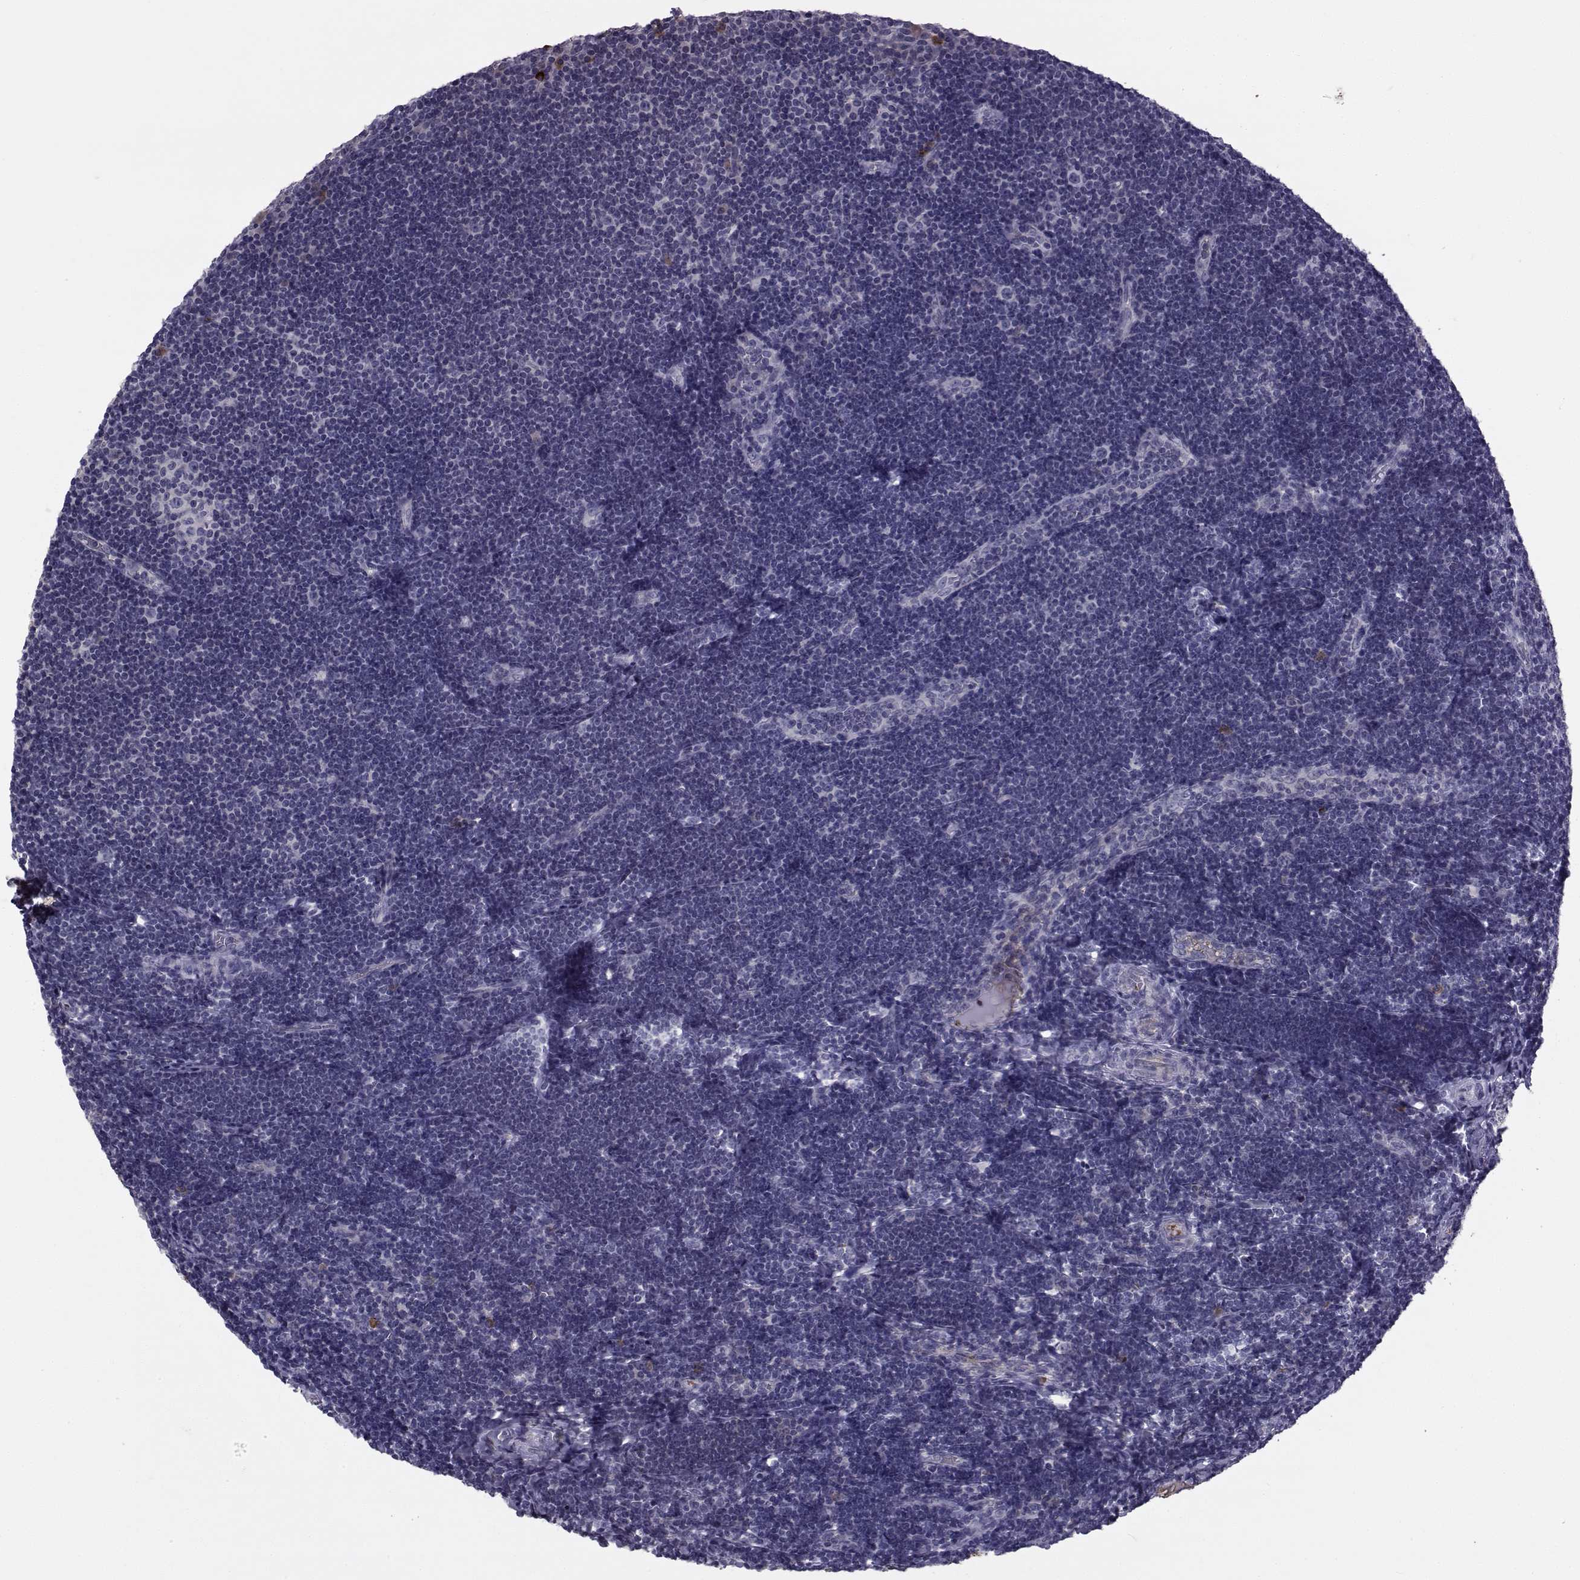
{"staining": {"intensity": "negative", "quantity": "none", "location": "none"}, "tissue": "tonsil", "cell_type": "Germinal center cells", "image_type": "normal", "snomed": [{"axis": "morphology", "description": "Normal tissue, NOS"}, {"axis": "topography", "description": "Tonsil"}], "caption": "This is a histopathology image of immunohistochemistry (IHC) staining of benign tonsil, which shows no staining in germinal center cells.", "gene": "TNFRSF11B", "patient": {"sex": "female", "age": 13}}